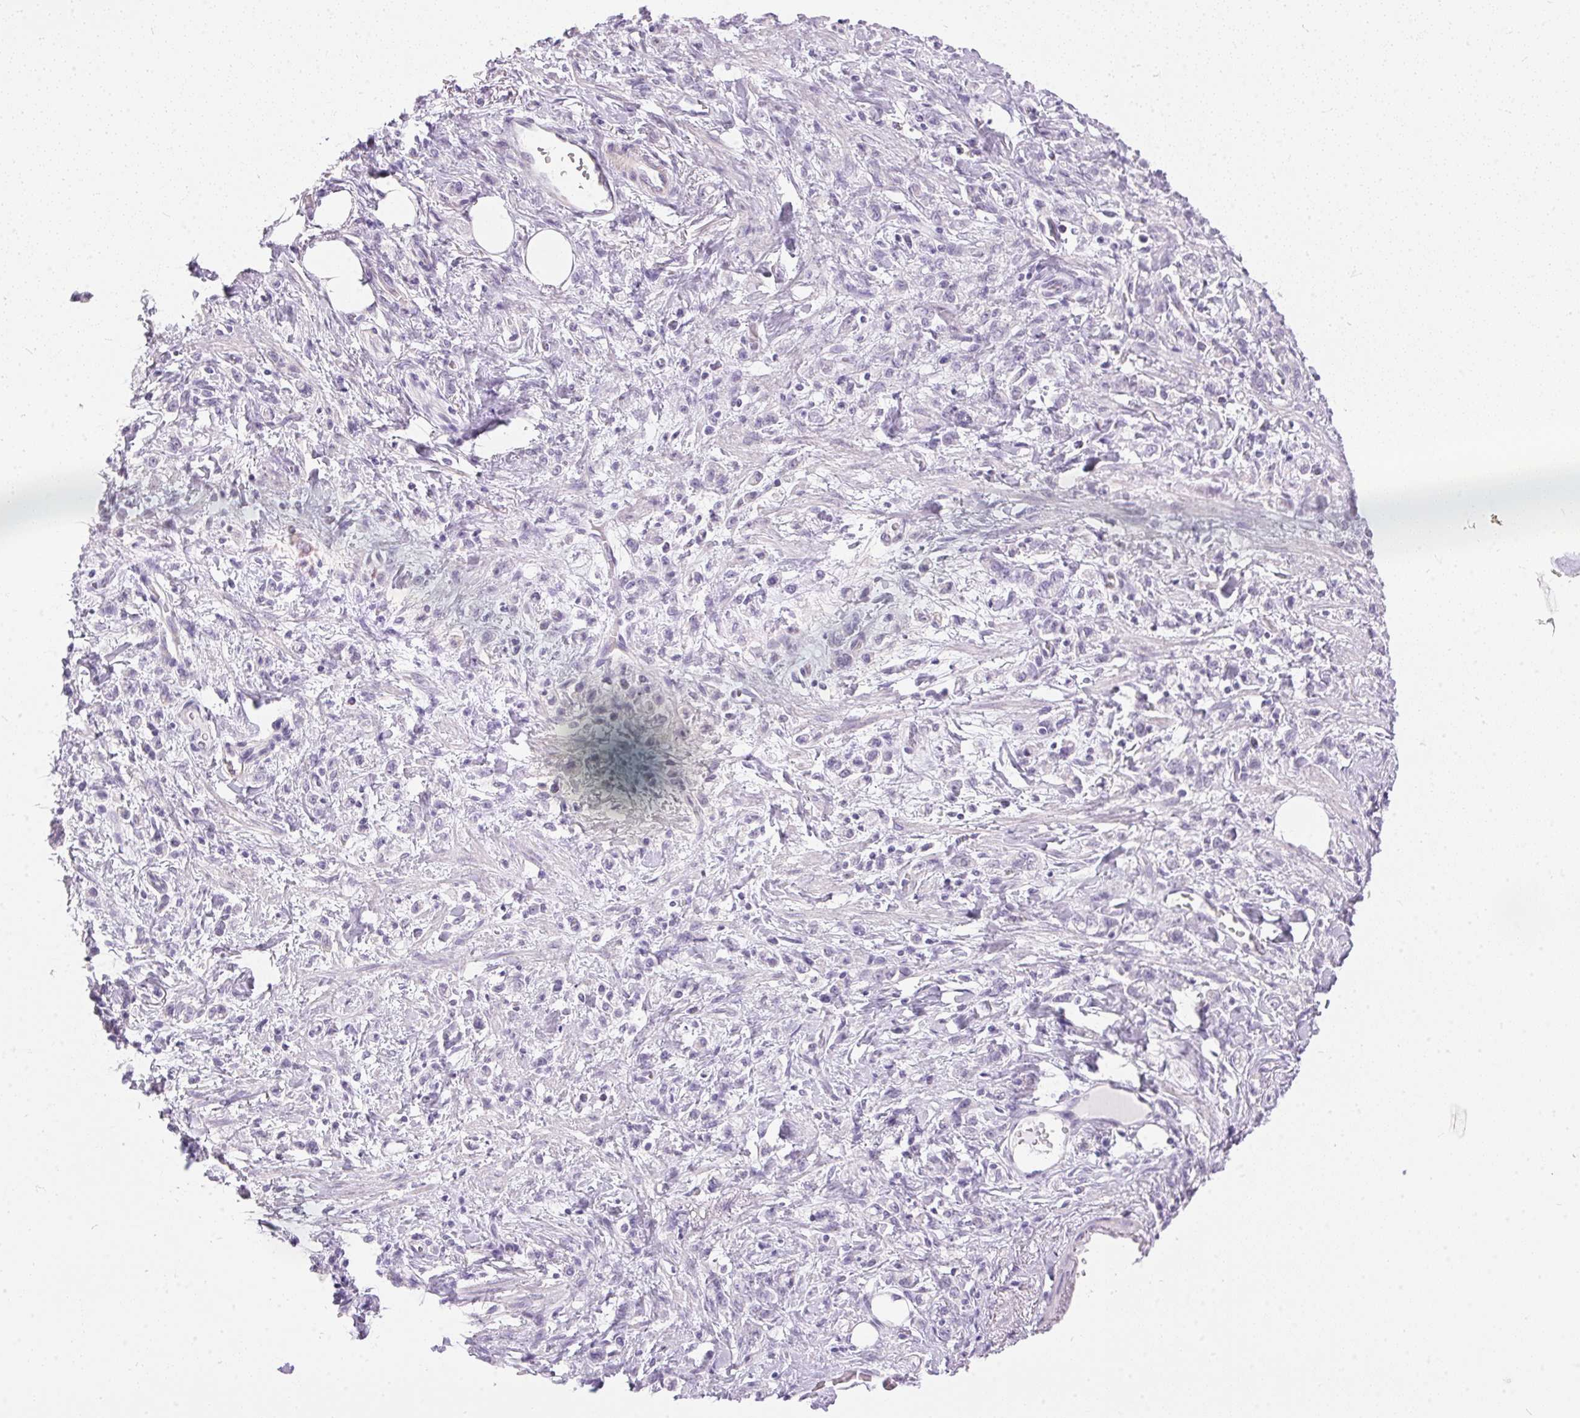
{"staining": {"intensity": "negative", "quantity": "none", "location": "none"}, "tissue": "stomach cancer", "cell_type": "Tumor cells", "image_type": "cancer", "snomed": [{"axis": "morphology", "description": "Adenocarcinoma, NOS"}, {"axis": "topography", "description": "Stomach"}], "caption": "IHC image of neoplastic tissue: stomach cancer stained with DAB (3,3'-diaminobenzidine) reveals no significant protein expression in tumor cells. Nuclei are stained in blue.", "gene": "GBP6", "patient": {"sex": "male", "age": 77}}